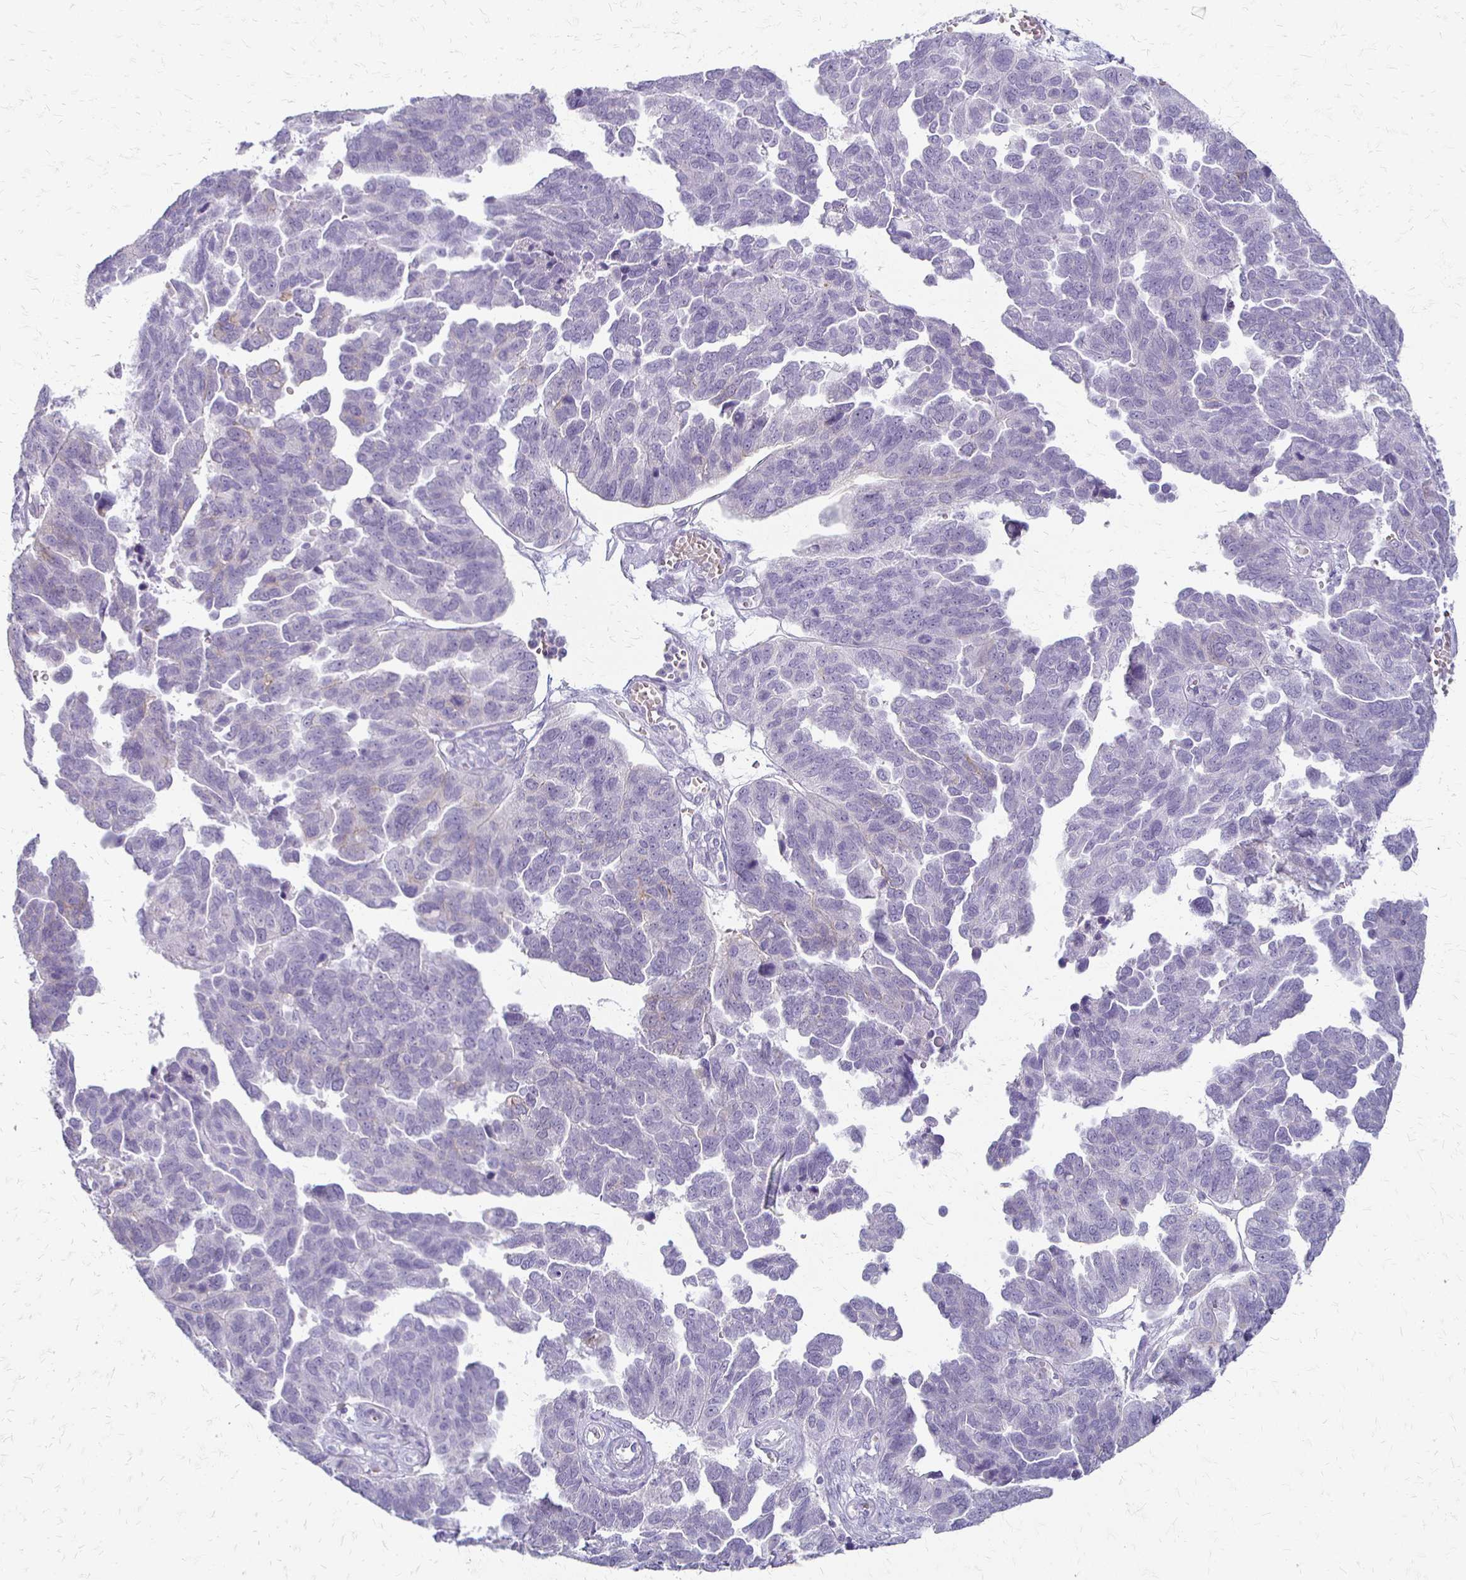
{"staining": {"intensity": "negative", "quantity": "none", "location": "none"}, "tissue": "ovarian cancer", "cell_type": "Tumor cells", "image_type": "cancer", "snomed": [{"axis": "morphology", "description": "Cystadenocarcinoma, serous, NOS"}, {"axis": "topography", "description": "Ovary"}], "caption": "The image shows no significant positivity in tumor cells of serous cystadenocarcinoma (ovarian). (DAB immunohistochemistry (IHC), high magnification).", "gene": "ACP5", "patient": {"sex": "female", "age": 64}}